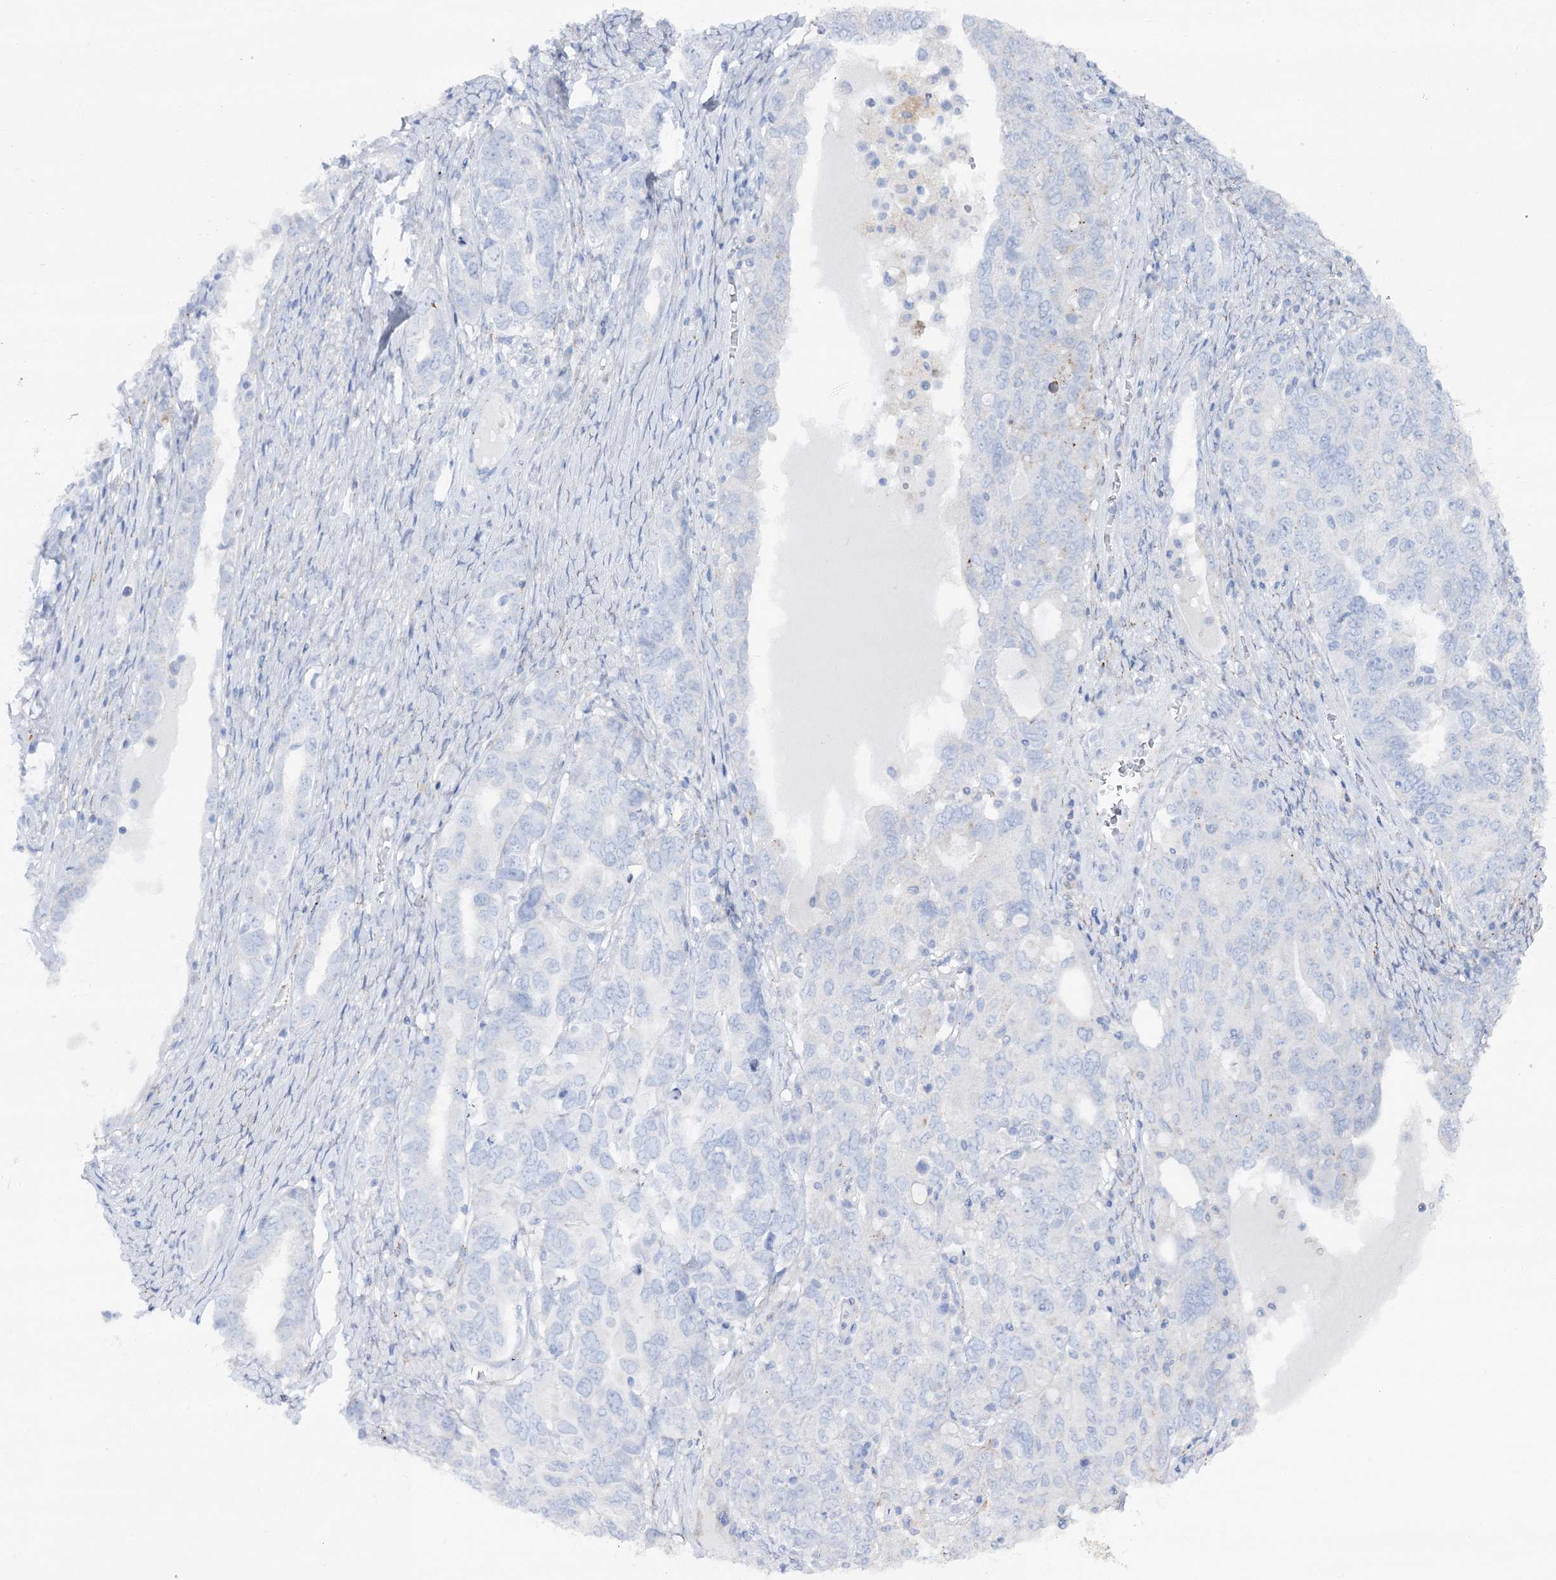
{"staining": {"intensity": "negative", "quantity": "none", "location": "none"}, "tissue": "ovarian cancer", "cell_type": "Tumor cells", "image_type": "cancer", "snomed": [{"axis": "morphology", "description": "Carcinoma, endometroid"}, {"axis": "topography", "description": "Ovary"}], "caption": "Tumor cells are negative for protein expression in human ovarian cancer (endometroid carcinoma).", "gene": "SLC3A1", "patient": {"sex": "female", "age": 62}}